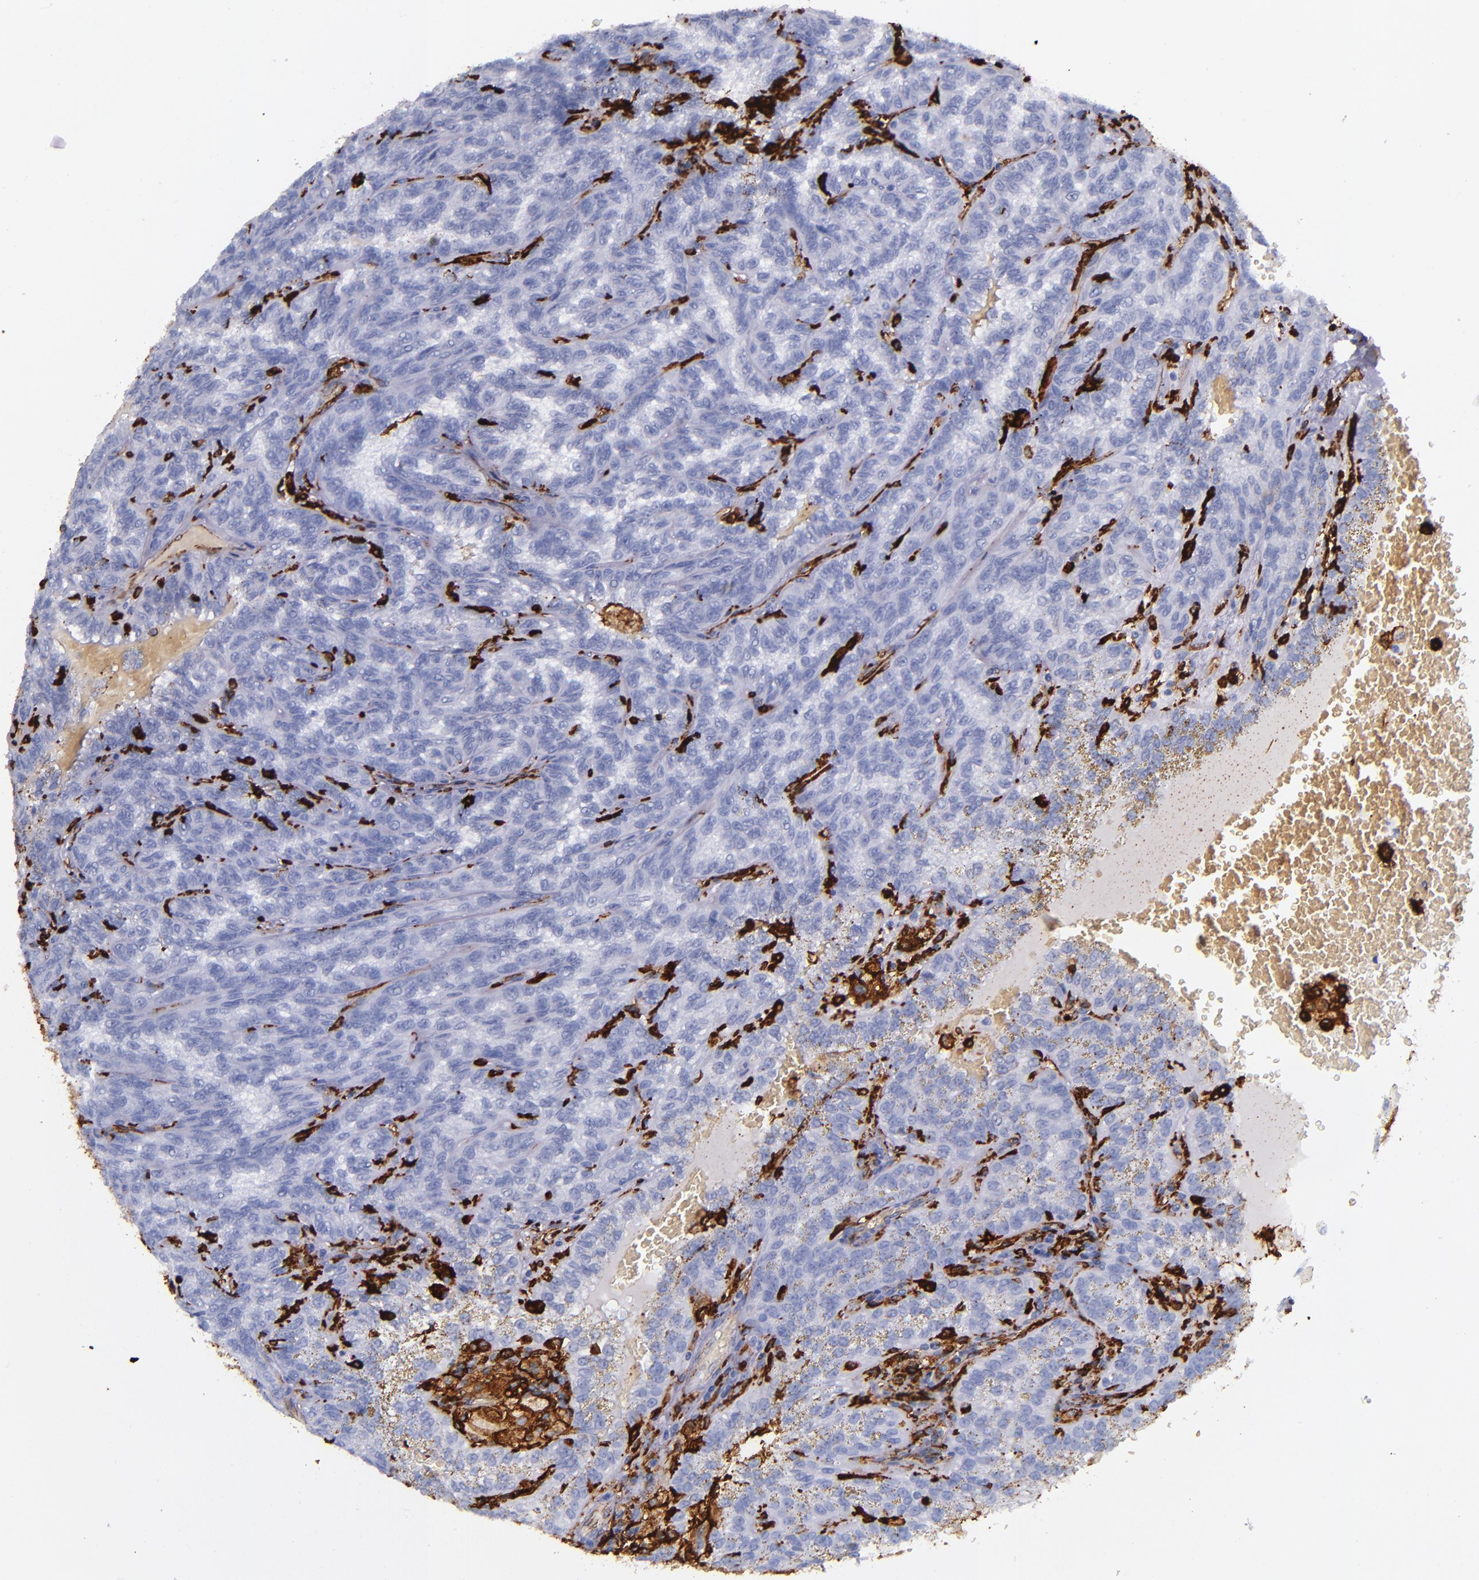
{"staining": {"intensity": "weak", "quantity": ">75%", "location": "cytoplasmic/membranous"}, "tissue": "renal cancer", "cell_type": "Tumor cells", "image_type": "cancer", "snomed": [{"axis": "morphology", "description": "Inflammation, NOS"}, {"axis": "morphology", "description": "Adenocarcinoma, NOS"}, {"axis": "topography", "description": "Kidney"}], "caption": "Renal adenocarcinoma tissue demonstrates weak cytoplasmic/membranous positivity in about >75% of tumor cells, visualized by immunohistochemistry.", "gene": "HLA-DRA", "patient": {"sex": "male", "age": 68}}